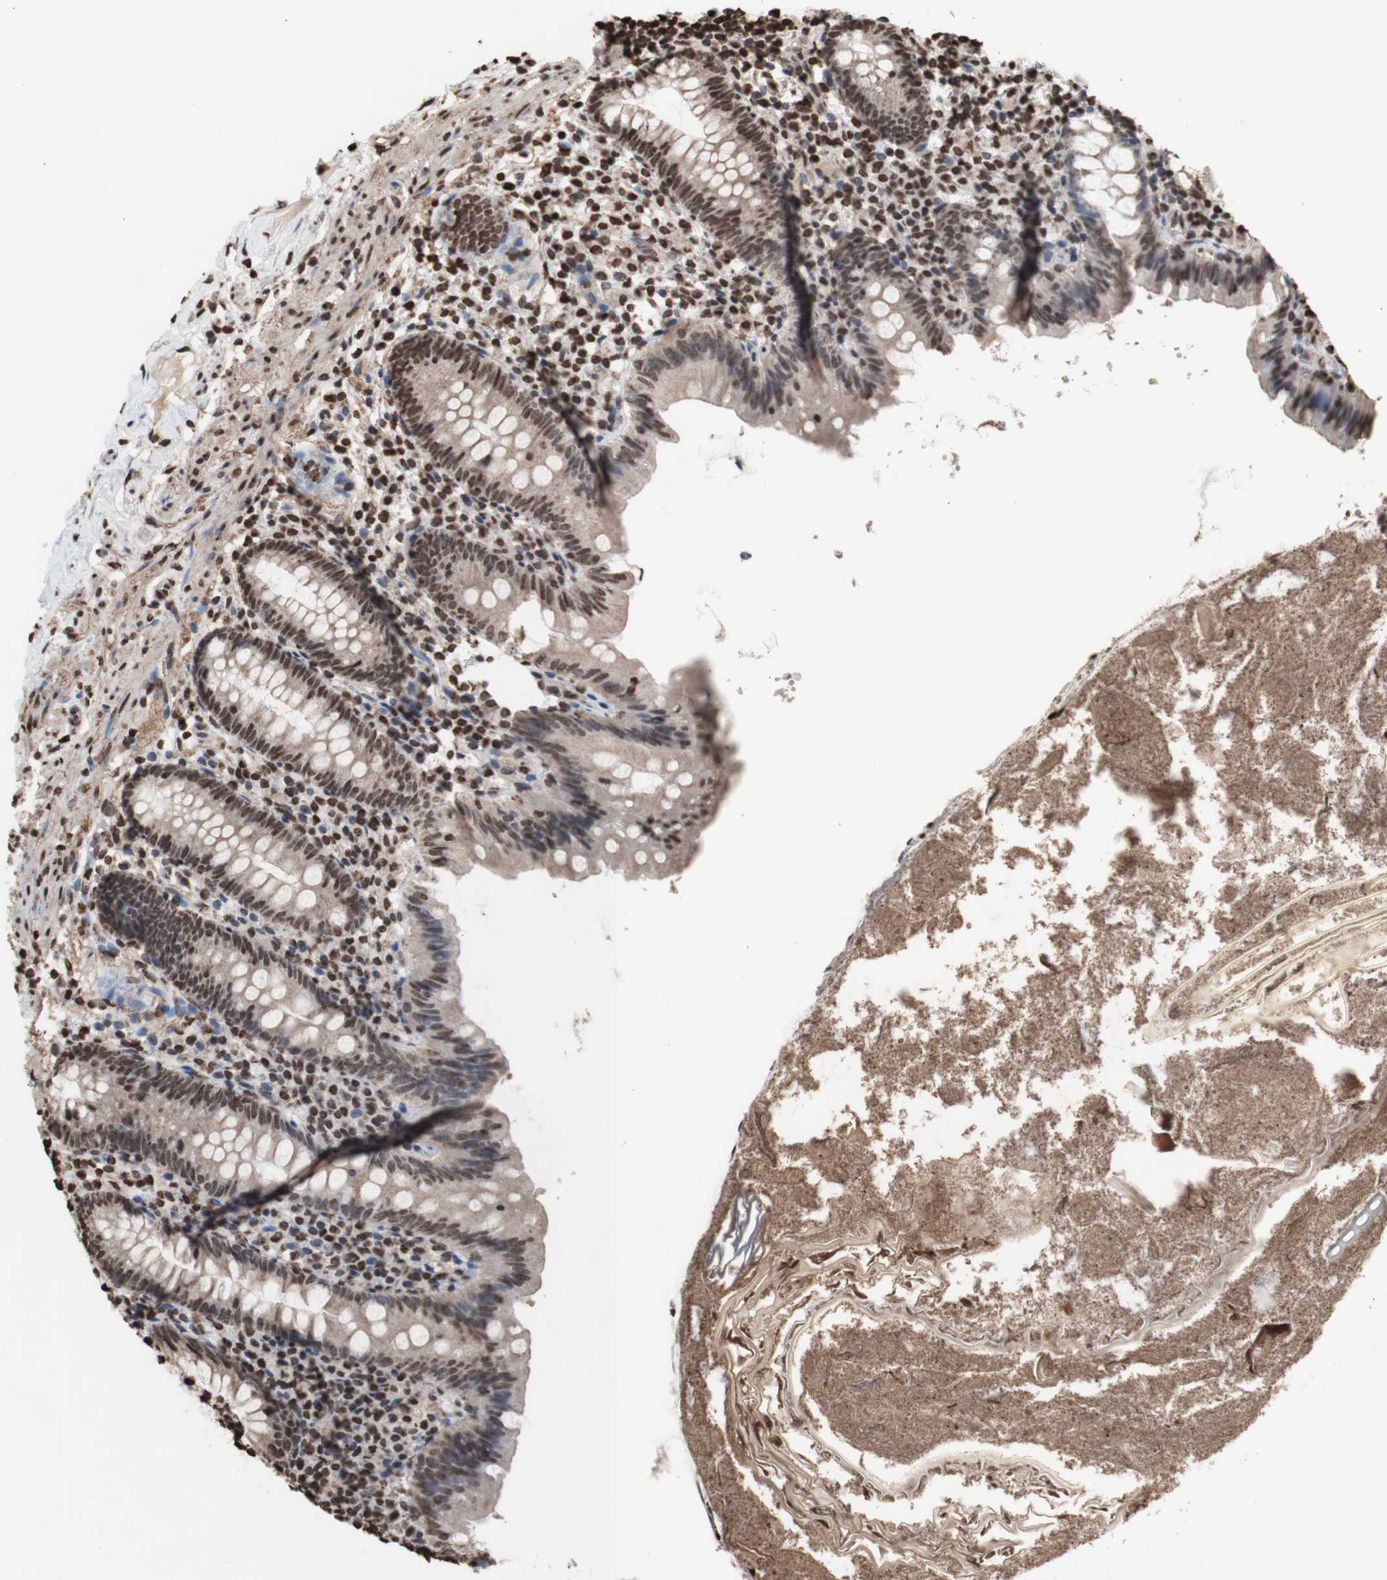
{"staining": {"intensity": "moderate", "quantity": ">75%", "location": "nuclear"}, "tissue": "appendix", "cell_type": "Glandular cells", "image_type": "normal", "snomed": [{"axis": "morphology", "description": "Normal tissue, NOS"}, {"axis": "topography", "description": "Appendix"}], "caption": "DAB (3,3'-diaminobenzidine) immunohistochemical staining of unremarkable human appendix exhibits moderate nuclear protein staining in about >75% of glandular cells.", "gene": "SNAI2", "patient": {"sex": "male", "age": 52}}